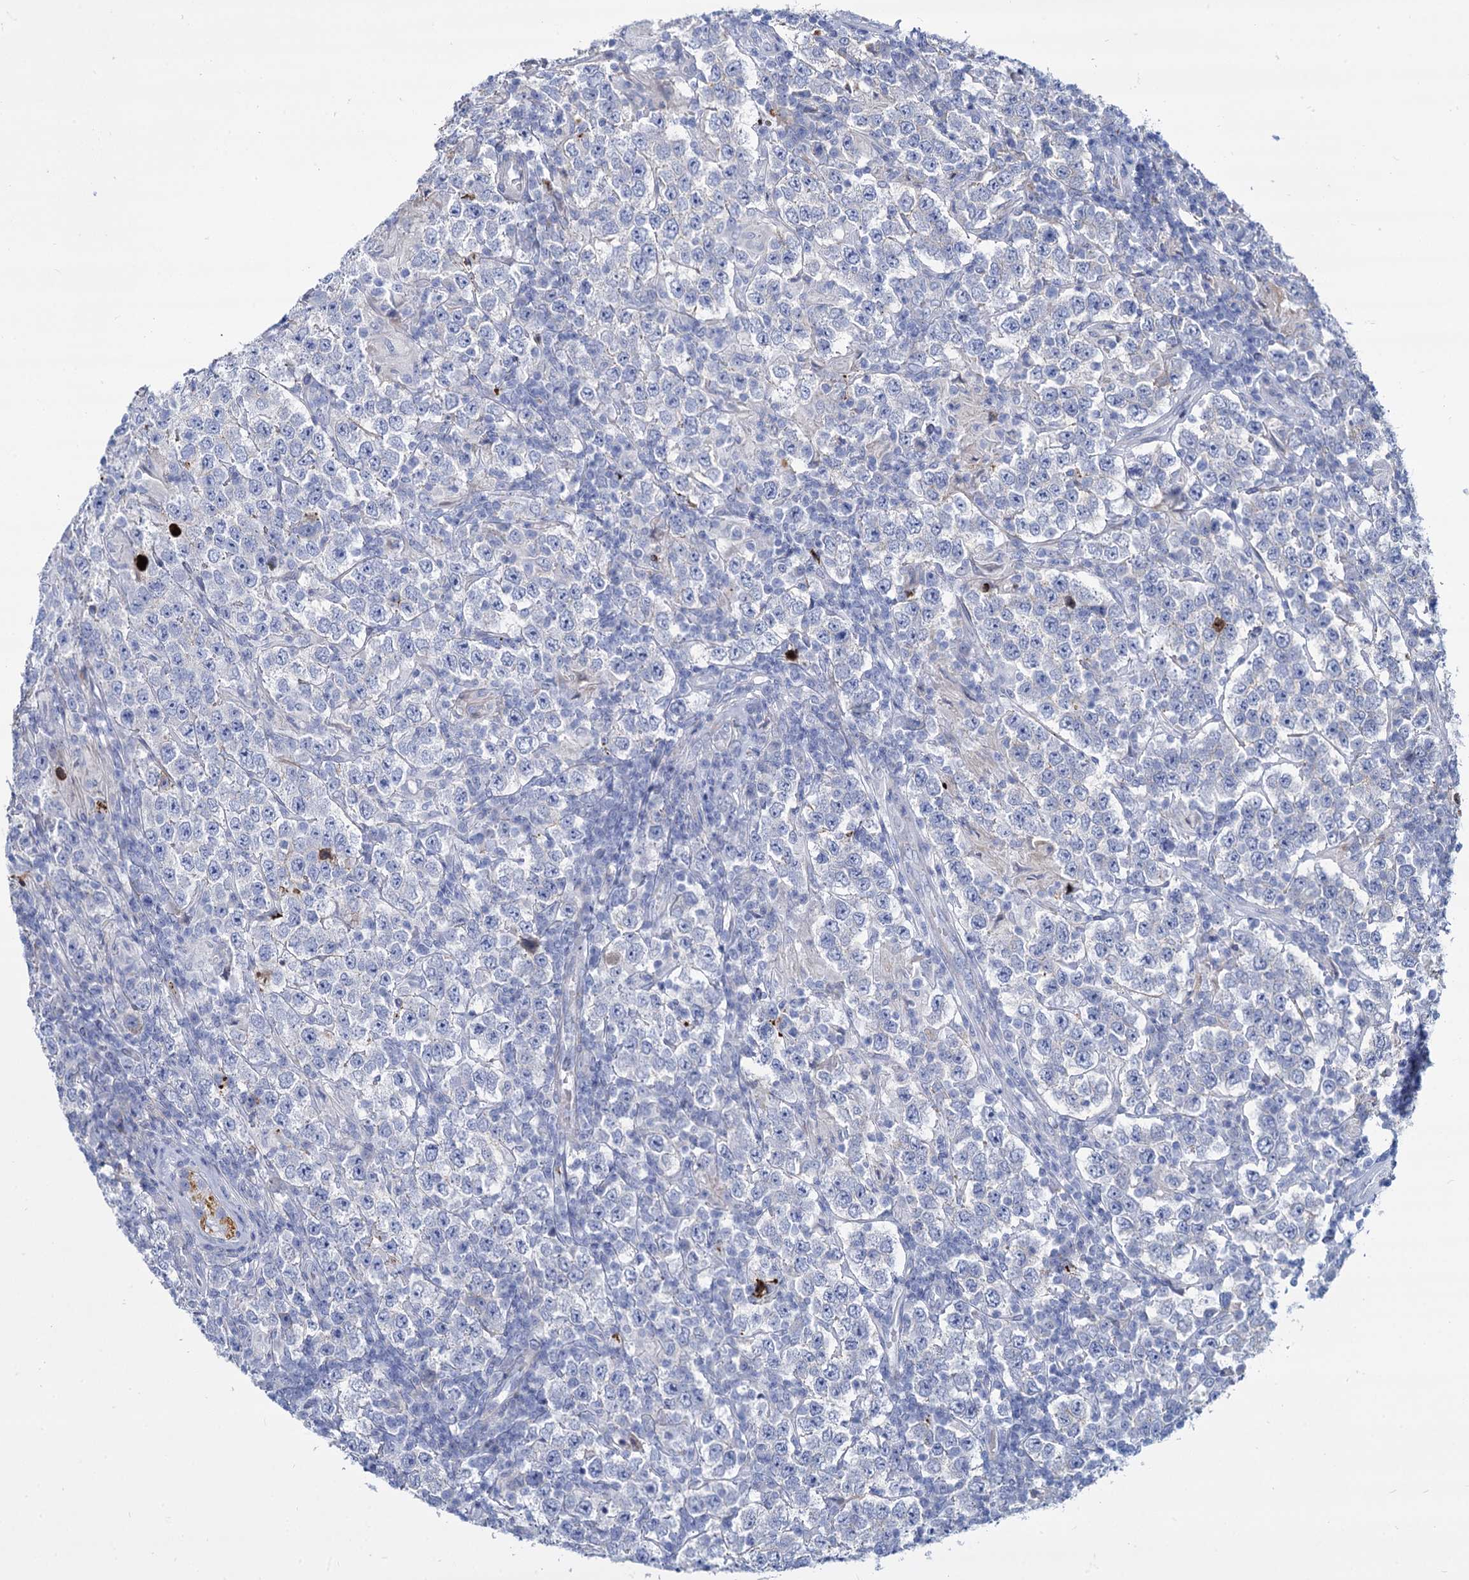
{"staining": {"intensity": "negative", "quantity": "none", "location": "none"}, "tissue": "testis cancer", "cell_type": "Tumor cells", "image_type": "cancer", "snomed": [{"axis": "morphology", "description": "Normal tissue, NOS"}, {"axis": "morphology", "description": "Urothelial carcinoma, High grade"}, {"axis": "morphology", "description": "Seminoma, NOS"}, {"axis": "morphology", "description": "Carcinoma, Embryonal, NOS"}, {"axis": "topography", "description": "Urinary bladder"}, {"axis": "topography", "description": "Testis"}], "caption": "Immunohistochemical staining of human urothelial carcinoma (high-grade) (testis) exhibits no significant expression in tumor cells. Nuclei are stained in blue.", "gene": "TRIM77", "patient": {"sex": "male", "age": 41}}